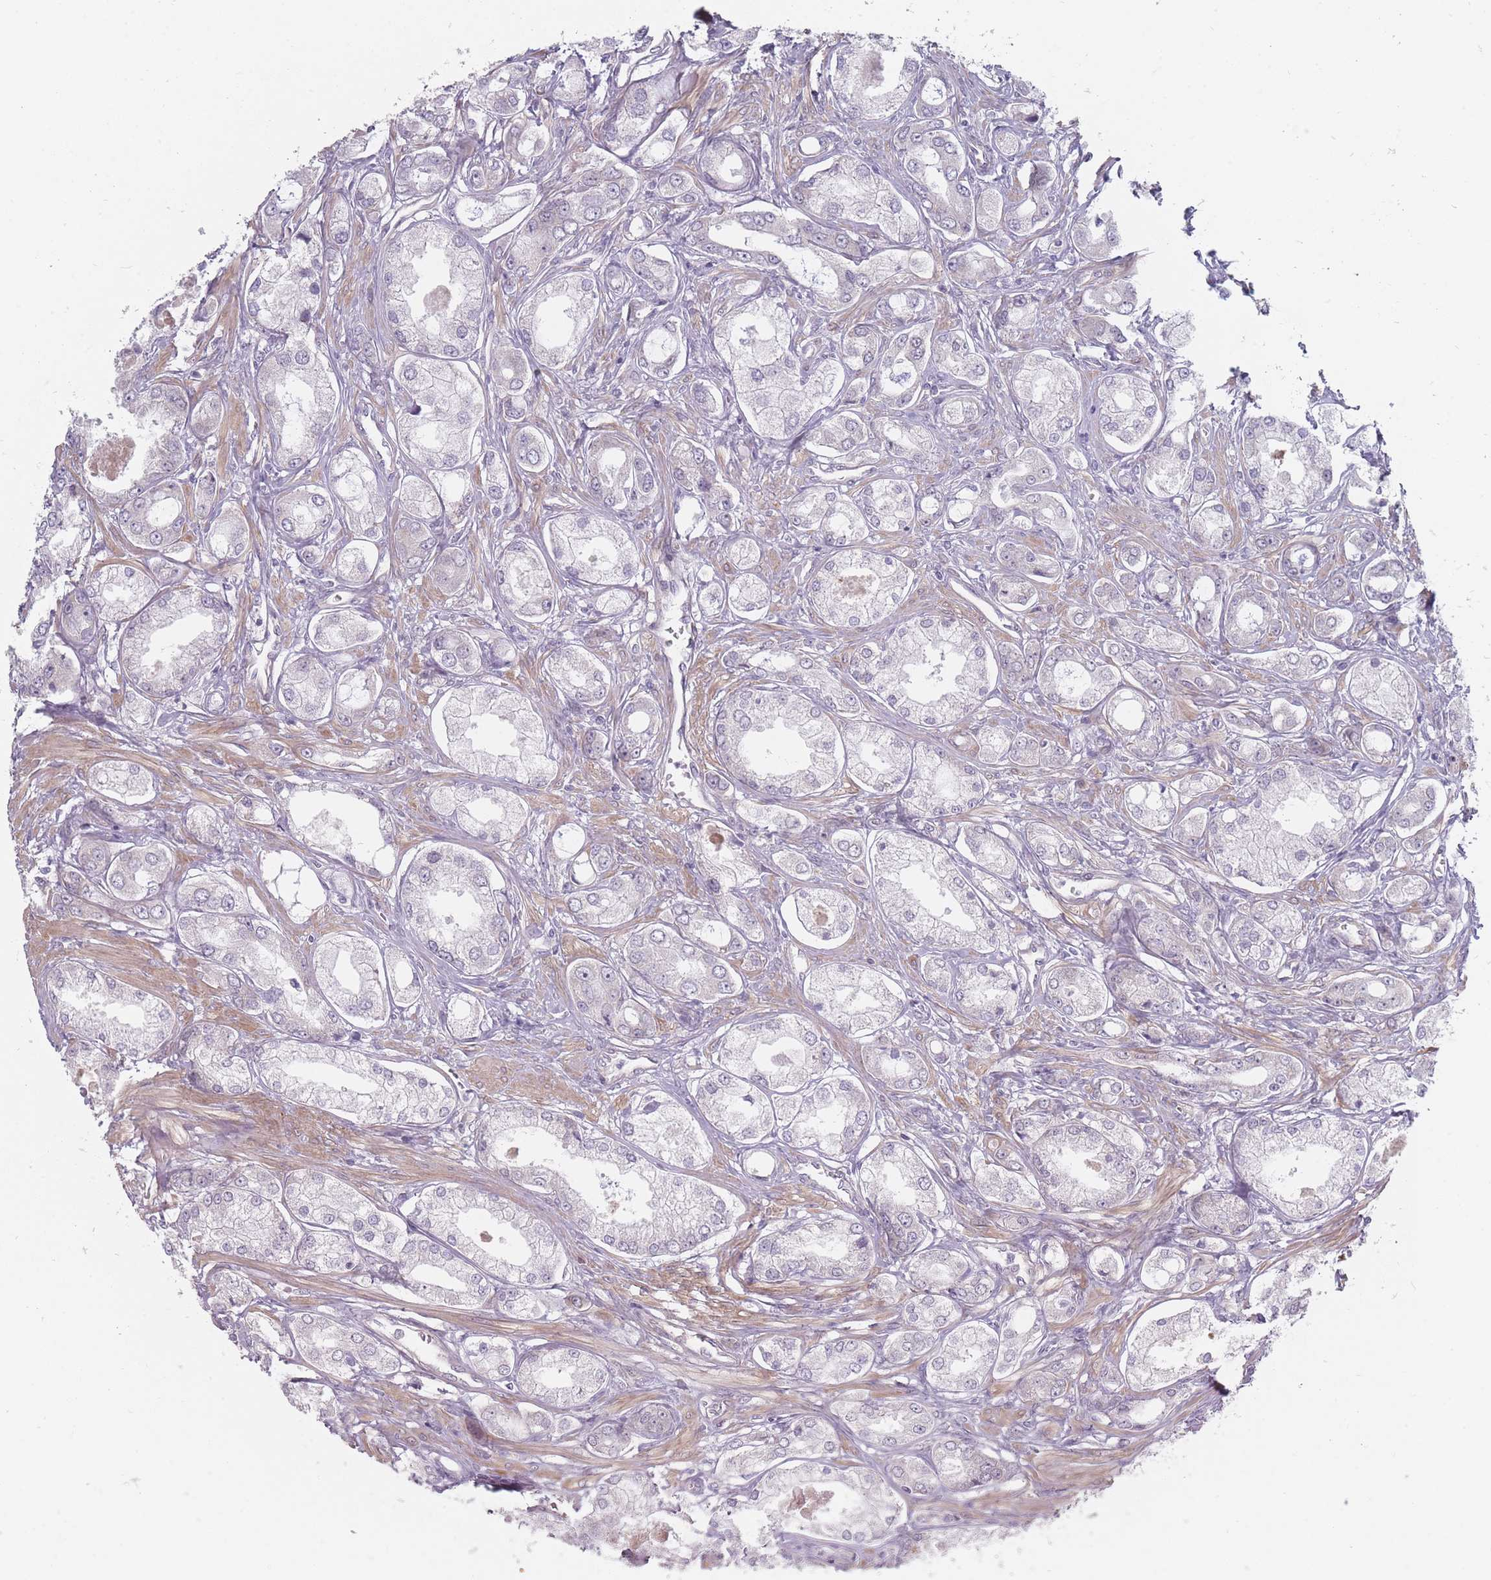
{"staining": {"intensity": "negative", "quantity": "none", "location": "none"}, "tissue": "prostate cancer", "cell_type": "Tumor cells", "image_type": "cancer", "snomed": [{"axis": "morphology", "description": "Adenocarcinoma, Low grade"}, {"axis": "topography", "description": "Prostate"}], "caption": "High power microscopy micrograph of an immunohistochemistry photomicrograph of prostate adenocarcinoma (low-grade), revealing no significant positivity in tumor cells.", "gene": "PCDH12", "patient": {"sex": "male", "age": 68}}